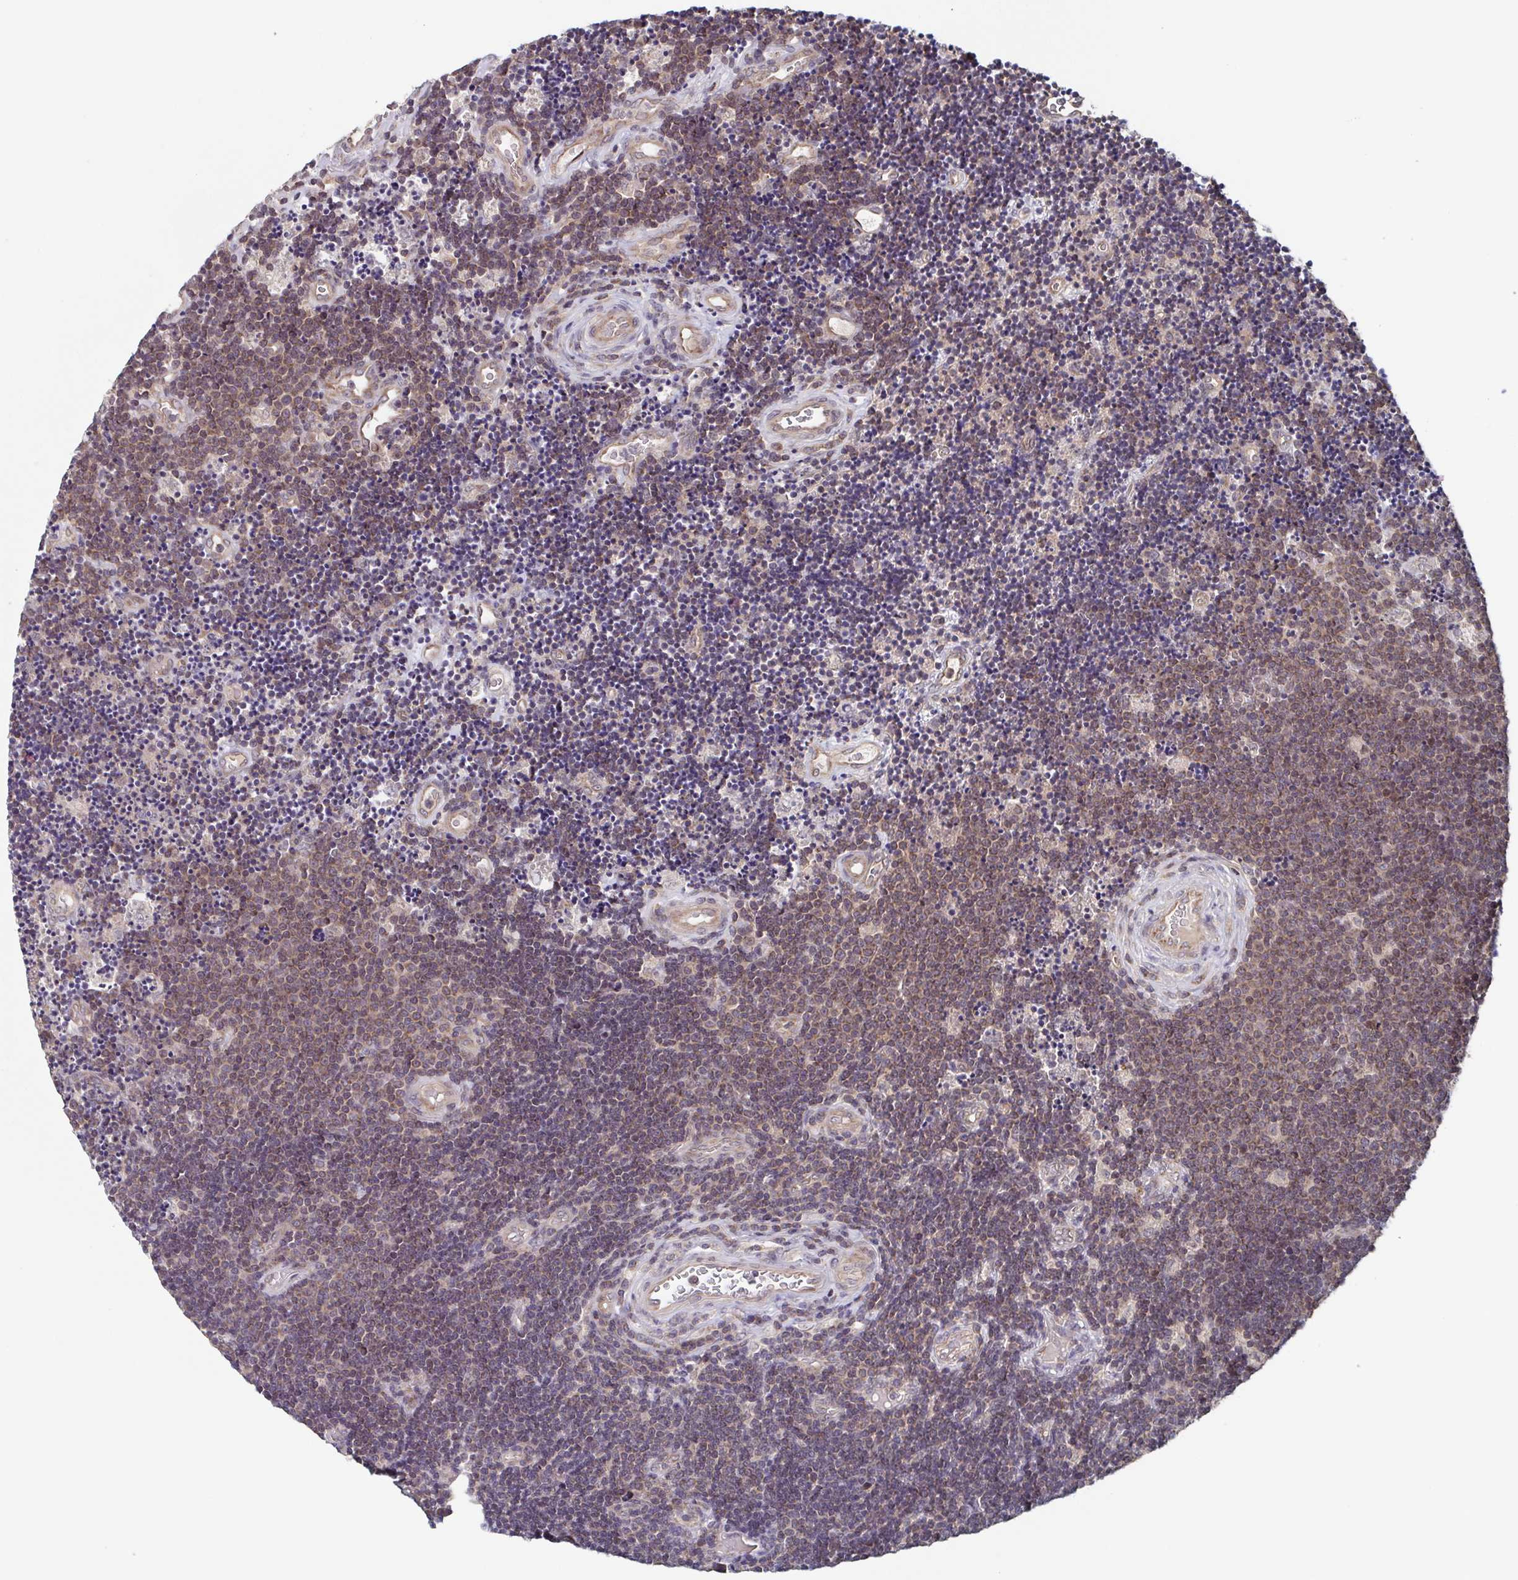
{"staining": {"intensity": "weak", "quantity": "25%-75%", "location": "cytoplasmic/membranous,nuclear"}, "tissue": "lymphoma", "cell_type": "Tumor cells", "image_type": "cancer", "snomed": [{"axis": "morphology", "description": "Malignant lymphoma, non-Hodgkin's type, Low grade"}, {"axis": "topography", "description": "Brain"}], "caption": "Lymphoma stained with a brown dye demonstrates weak cytoplasmic/membranous and nuclear positive positivity in about 25%-75% of tumor cells.", "gene": "TTC19", "patient": {"sex": "female", "age": 66}}